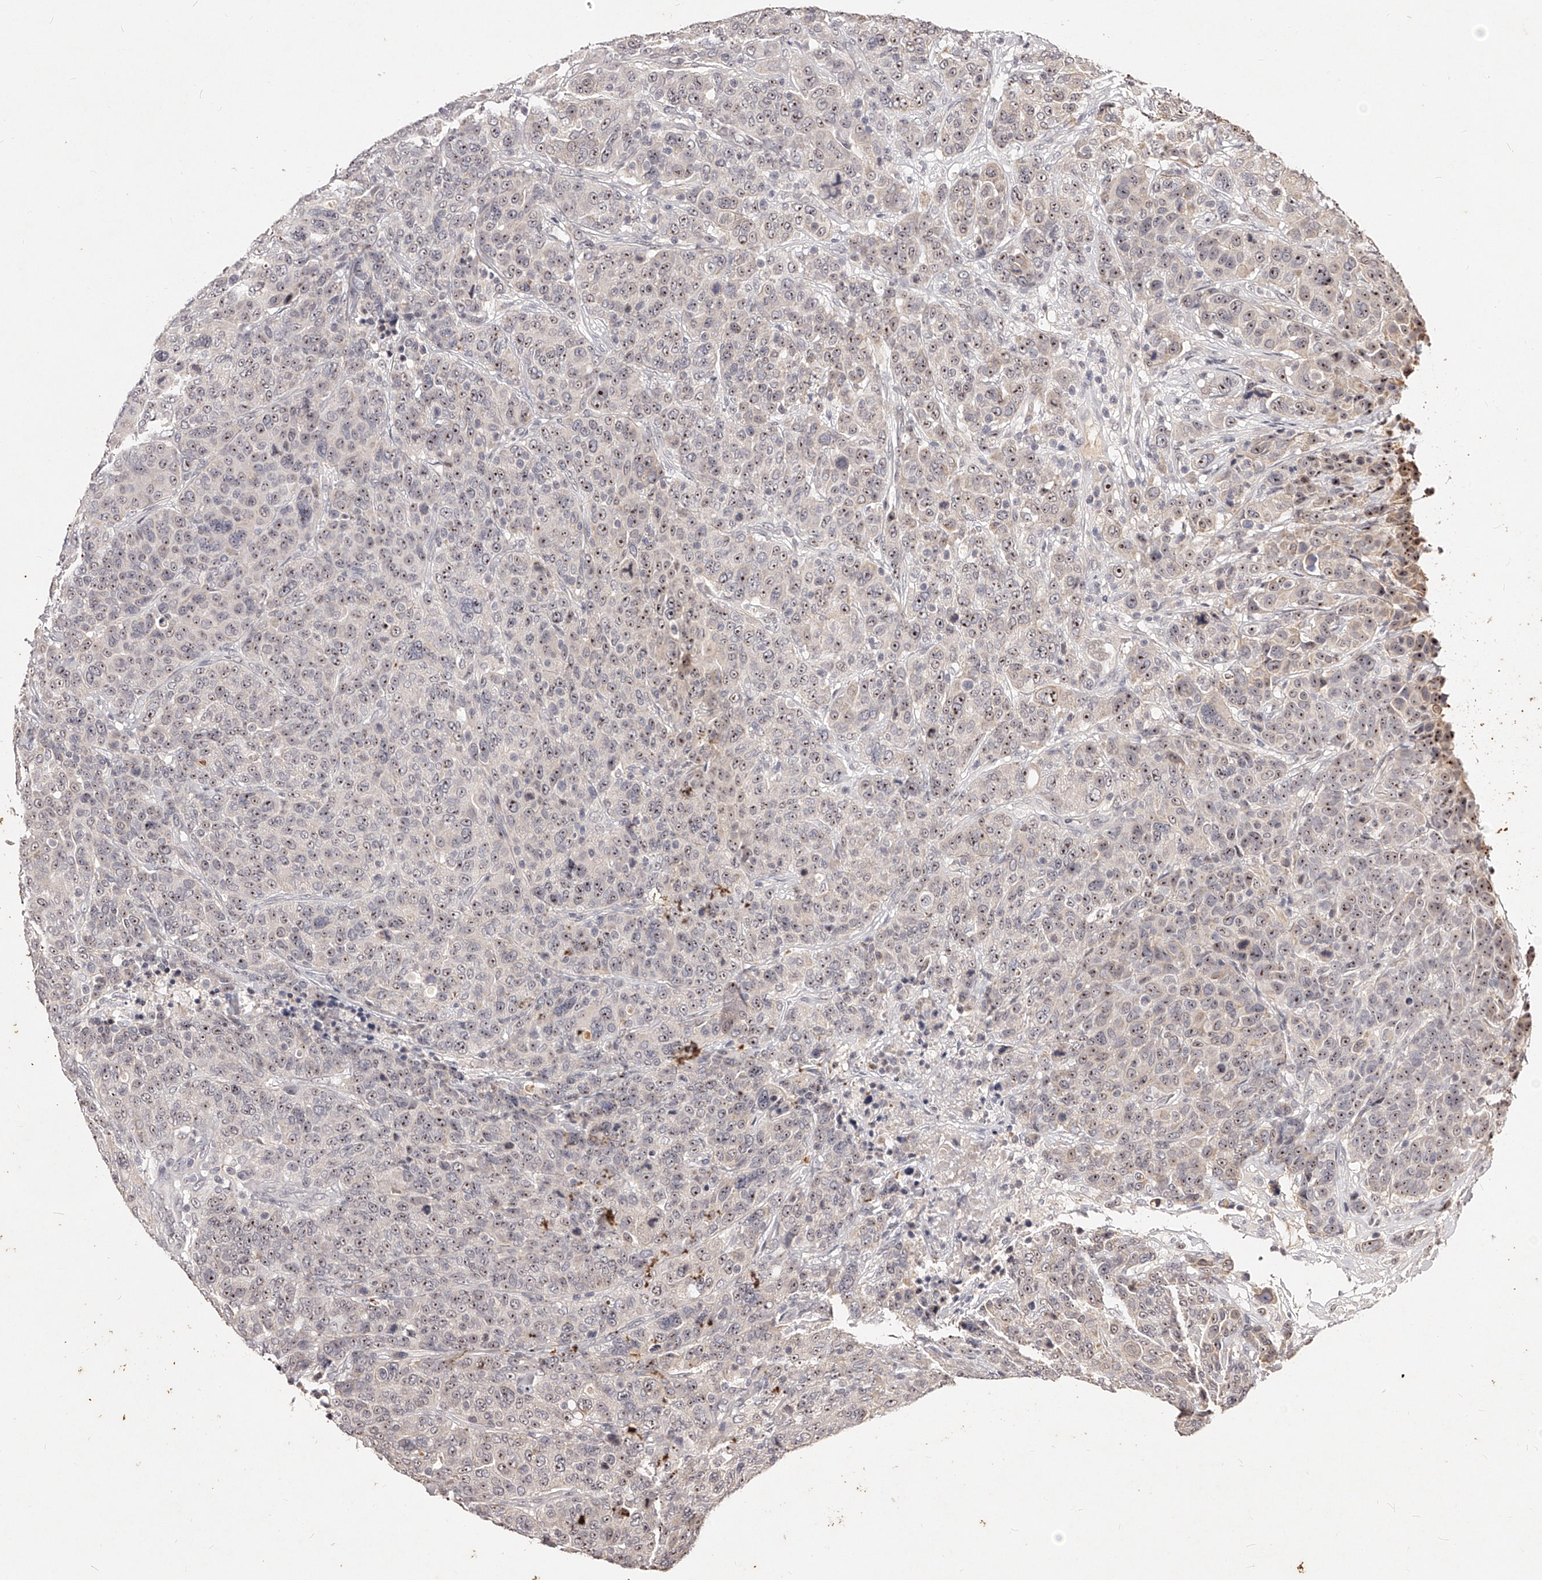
{"staining": {"intensity": "weak", "quantity": "25%-75%", "location": "nuclear"}, "tissue": "breast cancer", "cell_type": "Tumor cells", "image_type": "cancer", "snomed": [{"axis": "morphology", "description": "Duct carcinoma"}, {"axis": "topography", "description": "Breast"}], "caption": "Breast cancer (intraductal carcinoma) tissue reveals weak nuclear expression in approximately 25%-75% of tumor cells, visualized by immunohistochemistry.", "gene": "PHACTR1", "patient": {"sex": "female", "age": 37}}